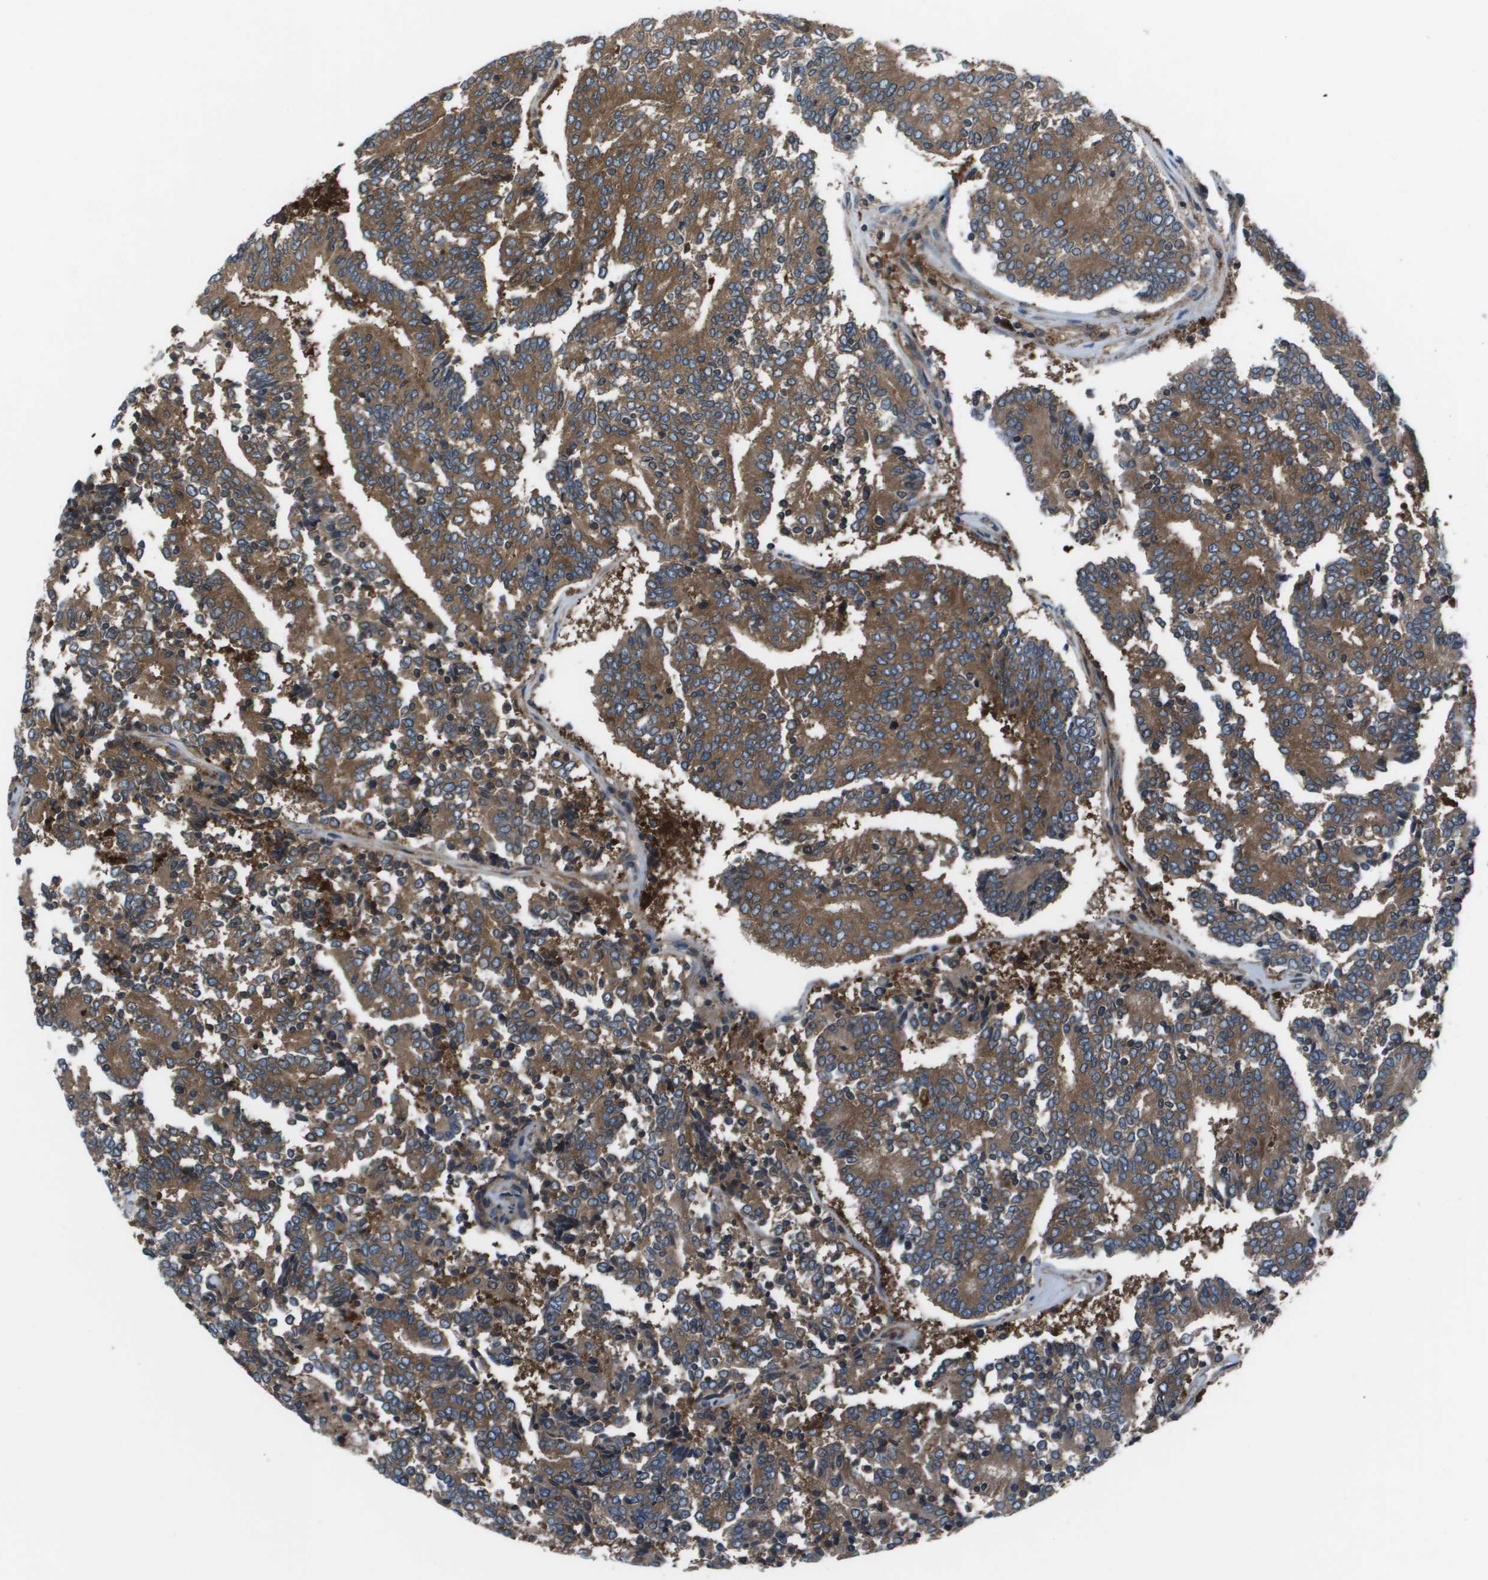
{"staining": {"intensity": "strong", "quantity": ">75%", "location": "cytoplasmic/membranous"}, "tissue": "prostate cancer", "cell_type": "Tumor cells", "image_type": "cancer", "snomed": [{"axis": "morphology", "description": "Normal tissue, NOS"}, {"axis": "morphology", "description": "Adenocarcinoma, High grade"}, {"axis": "topography", "description": "Prostate"}, {"axis": "topography", "description": "Seminal veicle"}], "caption": "Prostate adenocarcinoma (high-grade) stained with a brown dye shows strong cytoplasmic/membranous positive positivity in about >75% of tumor cells.", "gene": "EIF3B", "patient": {"sex": "male", "age": 55}}